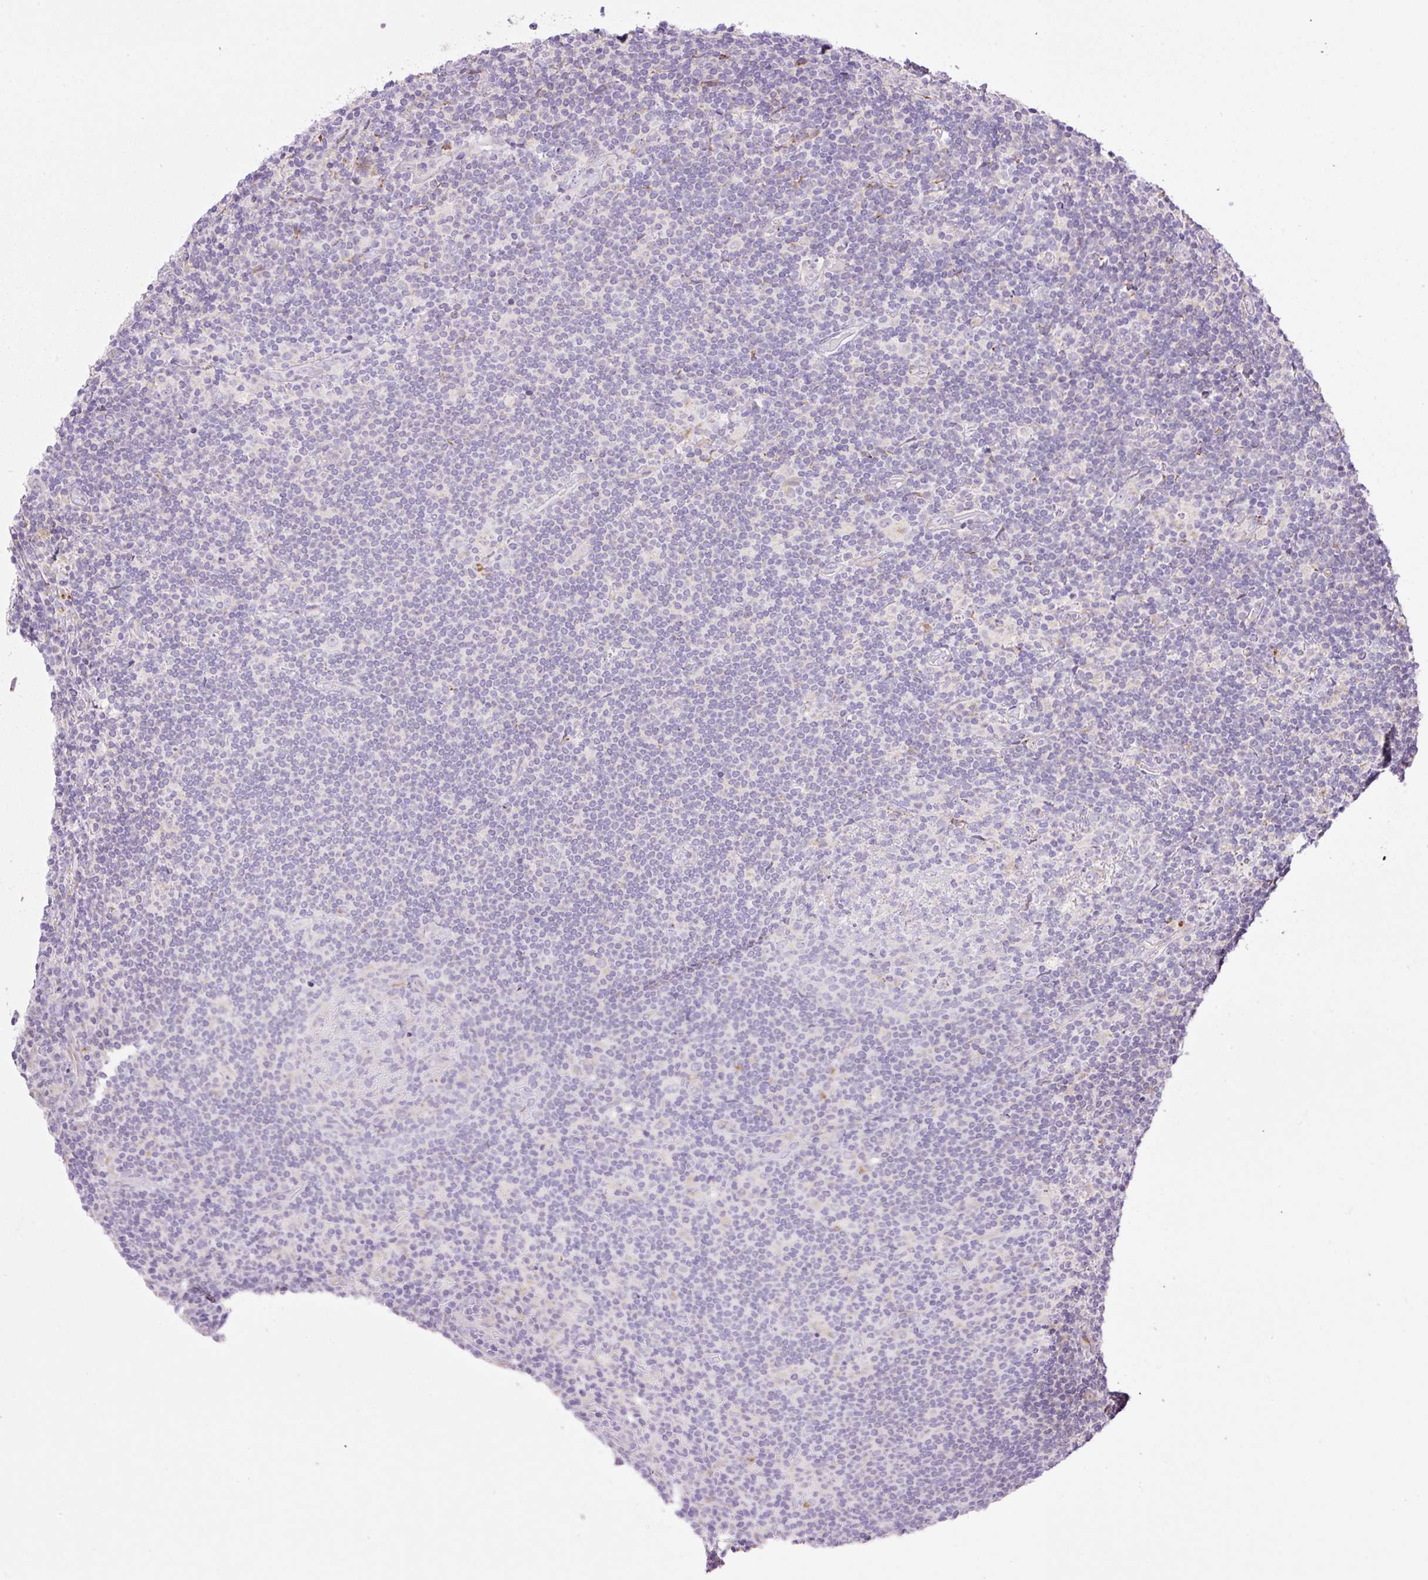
{"staining": {"intensity": "negative", "quantity": "none", "location": "none"}, "tissue": "lymphoma", "cell_type": "Tumor cells", "image_type": "cancer", "snomed": [{"axis": "morphology", "description": "Hodgkin's disease, NOS"}, {"axis": "topography", "description": "Lymph node"}], "caption": "Photomicrograph shows no protein positivity in tumor cells of Hodgkin's disease tissue.", "gene": "POFUT1", "patient": {"sex": "female", "age": 57}}